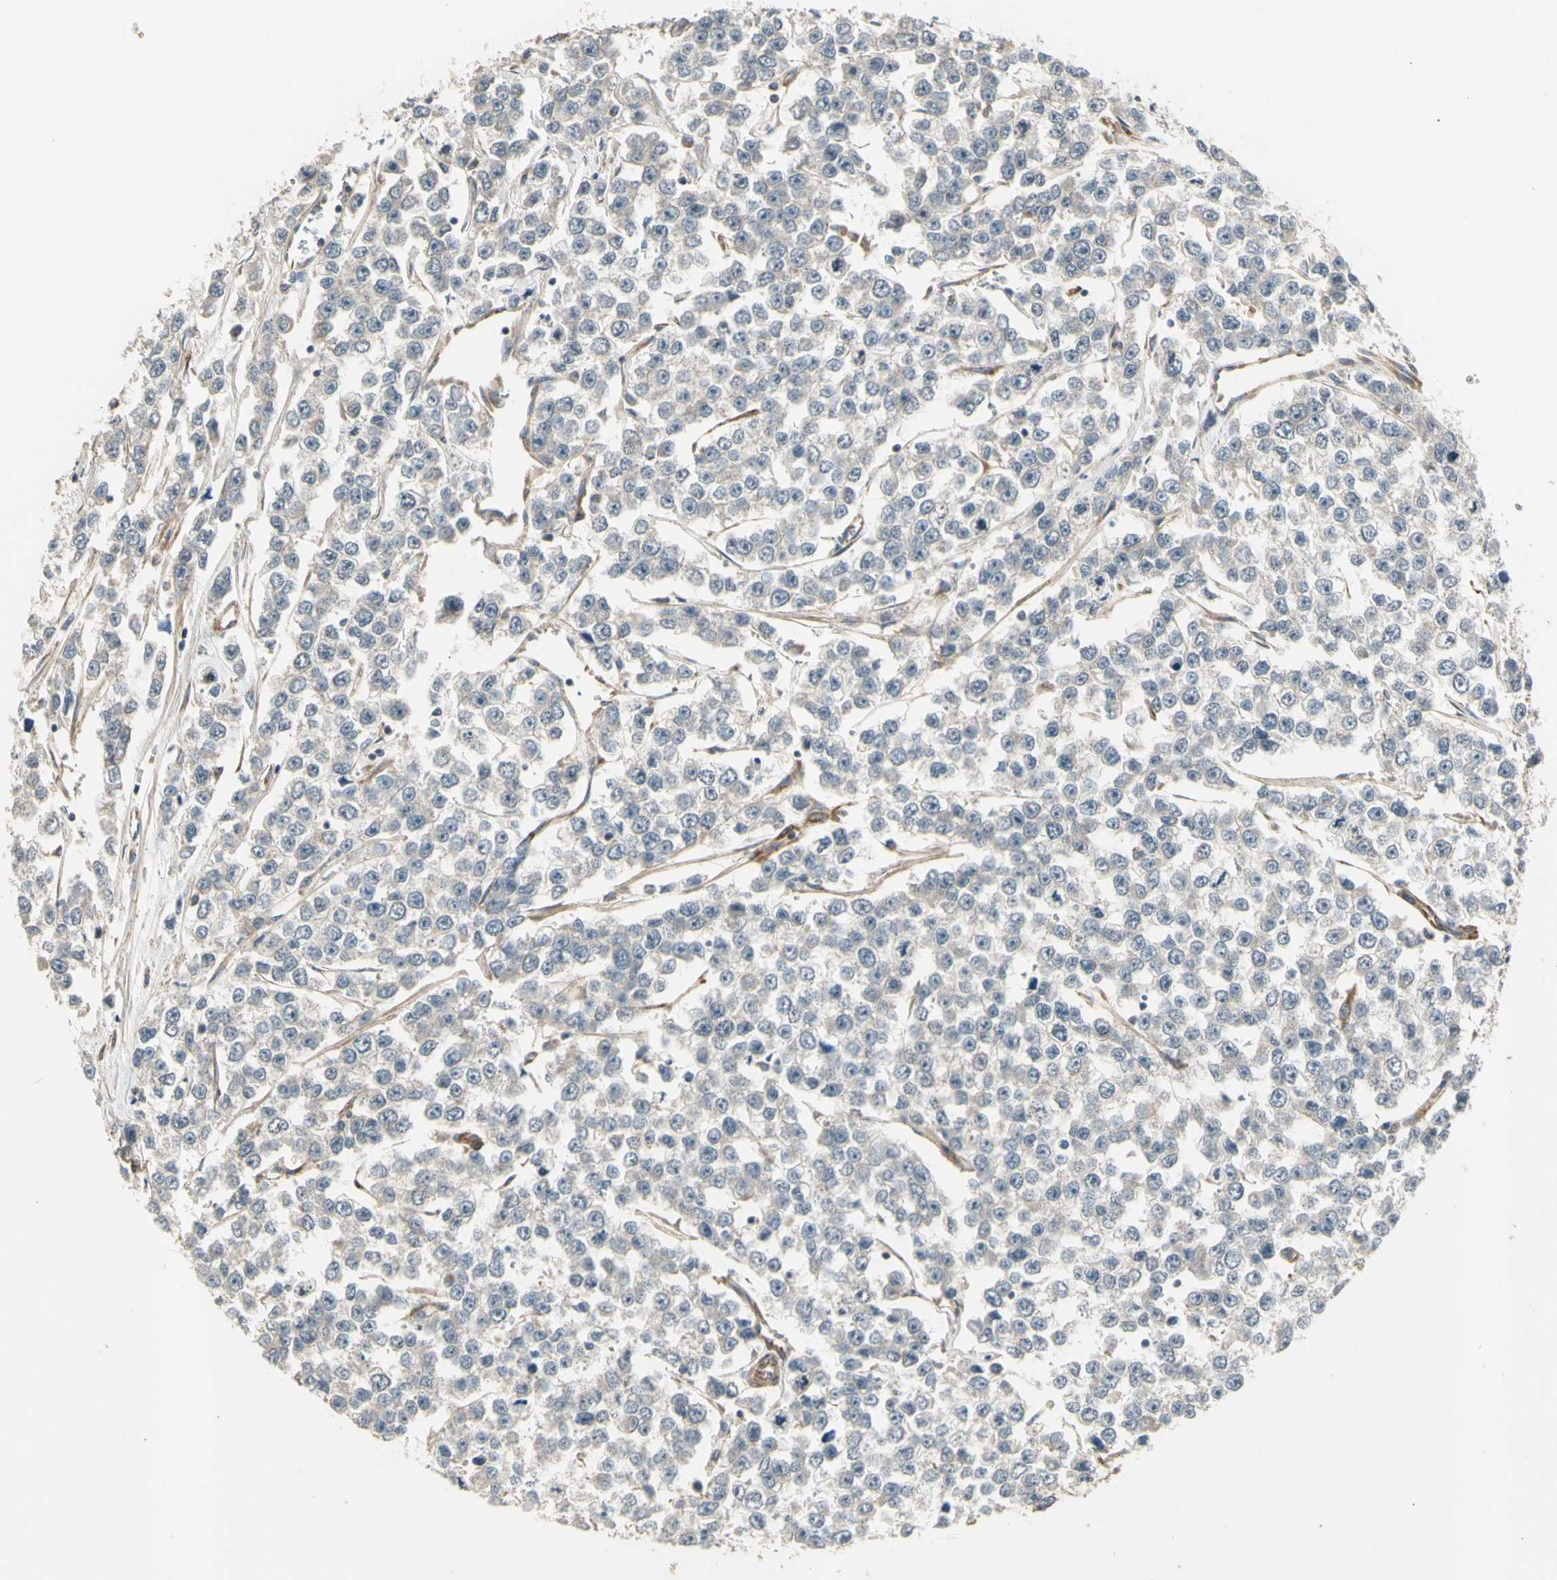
{"staining": {"intensity": "negative", "quantity": "none", "location": "none"}, "tissue": "testis cancer", "cell_type": "Tumor cells", "image_type": "cancer", "snomed": [{"axis": "morphology", "description": "Seminoma, NOS"}, {"axis": "morphology", "description": "Carcinoma, Embryonal, NOS"}, {"axis": "topography", "description": "Testis"}], "caption": "Protein analysis of testis cancer demonstrates no significant expression in tumor cells.", "gene": "EFNB2", "patient": {"sex": "male", "age": 52}}